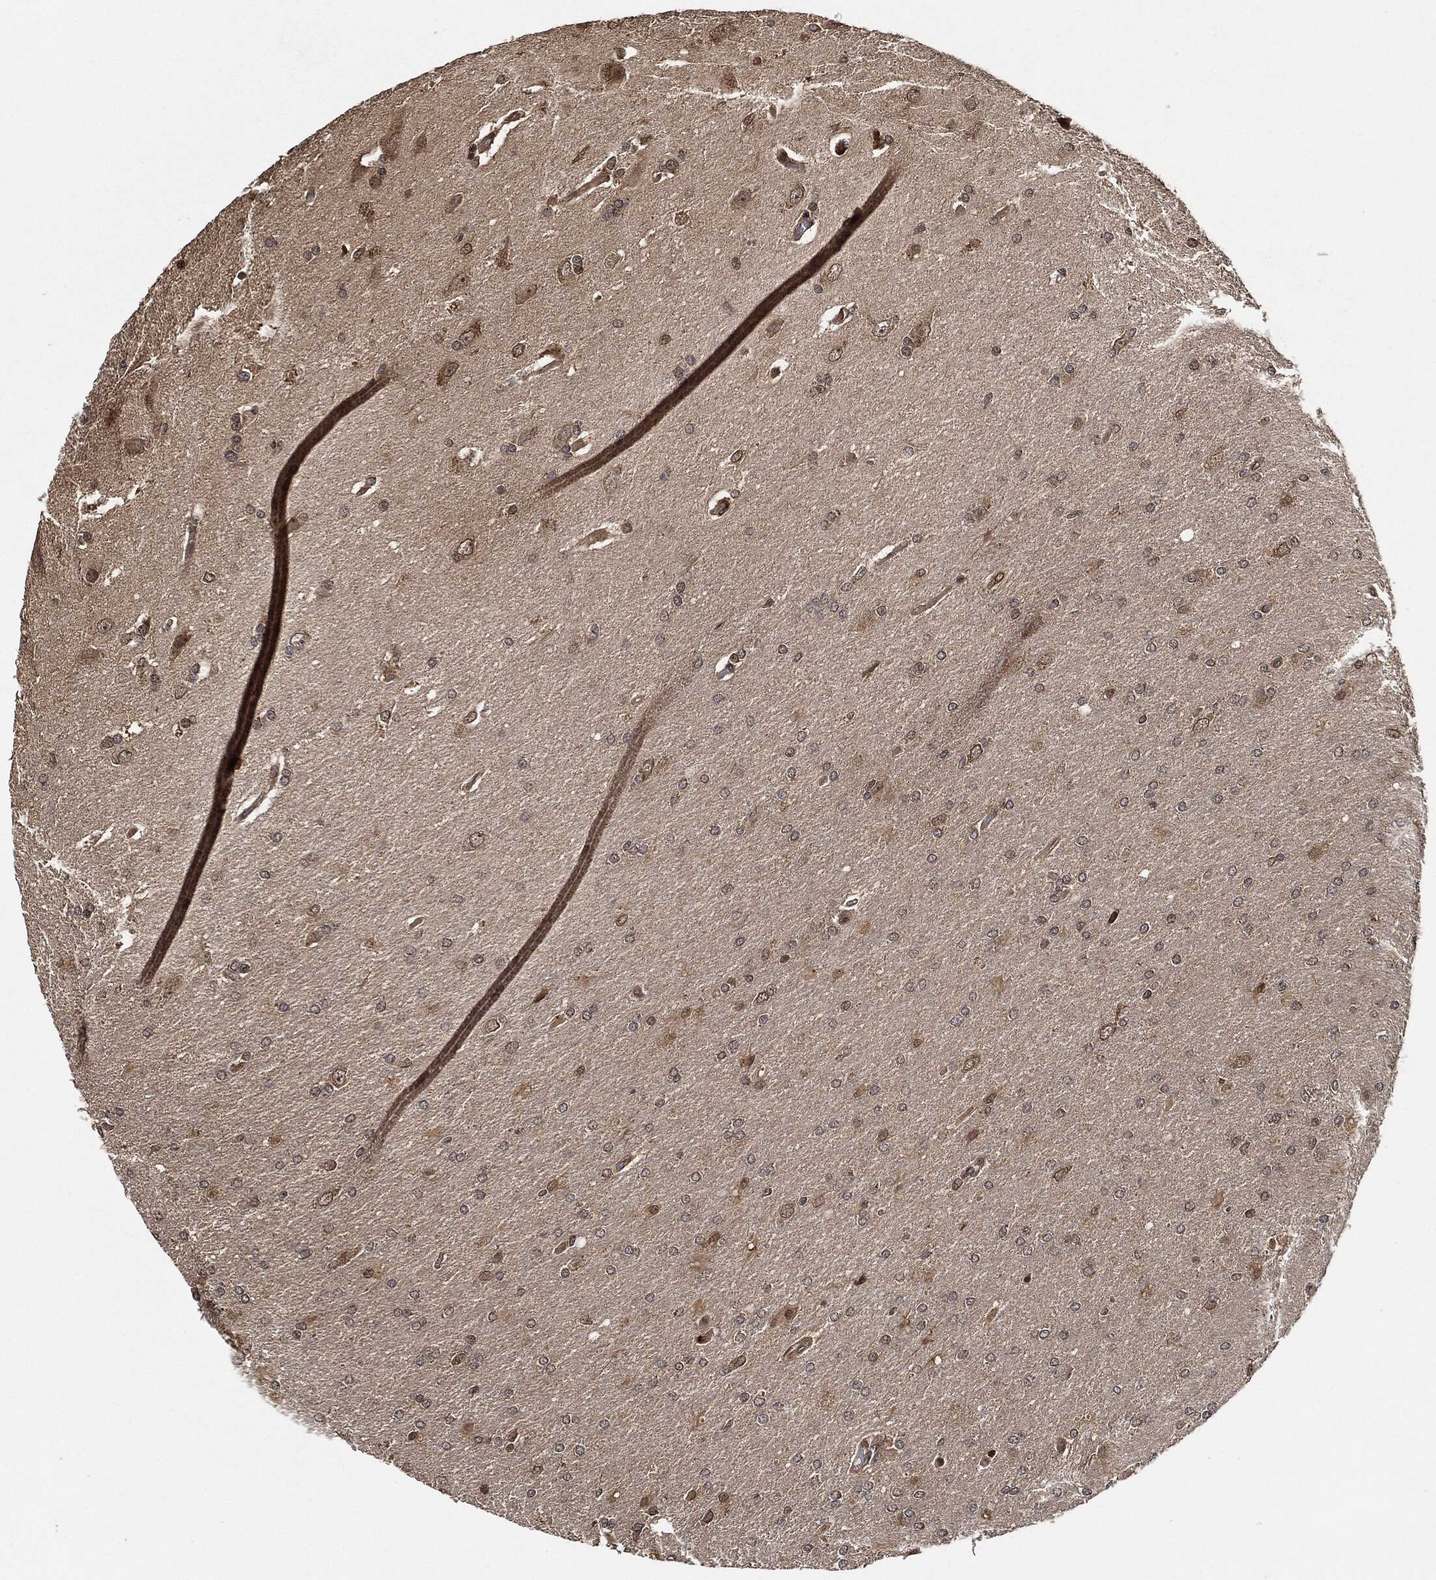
{"staining": {"intensity": "moderate", "quantity": "<25%", "location": "cytoplasmic/membranous,nuclear"}, "tissue": "glioma", "cell_type": "Tumor cells", "image_type": "cancer", "snomed": [{"axis": "morphology", "description": "Glioma, malignant, High grade"}, {"axis": "topography", "description": "Cerebral cortex"}], "caption": "IHC image of neoplastic tissue: human glioma stained using IHC demonstrates low levels of moderate protein expression localized specifically in the cytoplasmic/membranous and nuclear of tumor cells, appearing as a cytoplasmic/membranous and nuclear brown color.", "gene": "PDK1", "patient": {"sex": "male", "age": 70}}